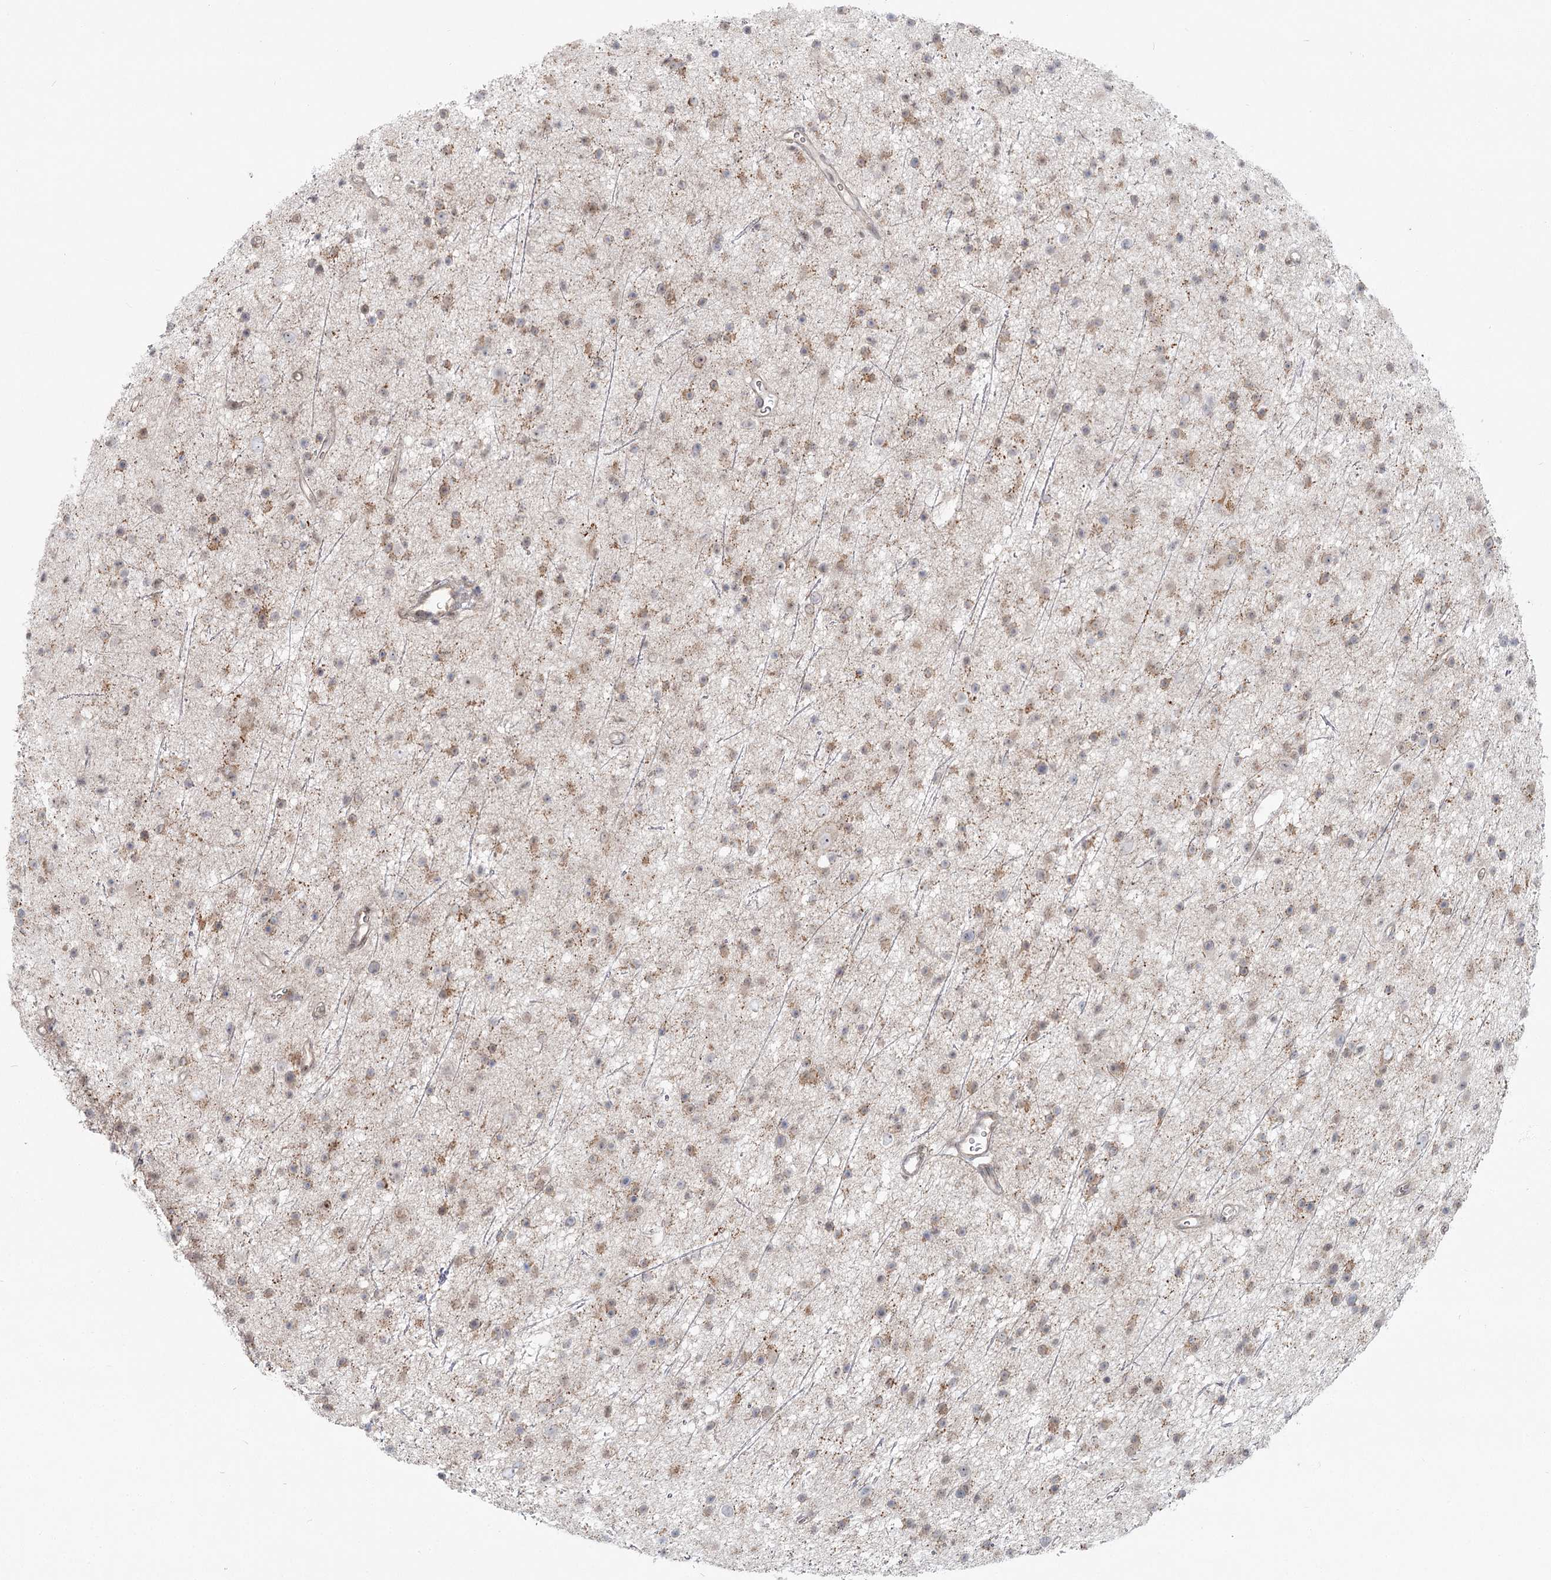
{"staining": {"intensity": "weak", "quantity": ">75%", "location": "cytoplasmic/membranous"}, "tissue": "glioma", "cell_type": "Tumor cells", "image_type": "cancer", "snomed": [{"axis": "morphology", "description": "Glioma, malignant, Low grade"}, {"axis": "topography", "description": "Cerebral cortex"}], "caption": "This is a micrograph of IHC staining of glioma, which shows weak staining in the cytoplasmic/membranous of tumor cells.", "gene": "THNSL1", "patient": {"sex": "female", "age": 39}}